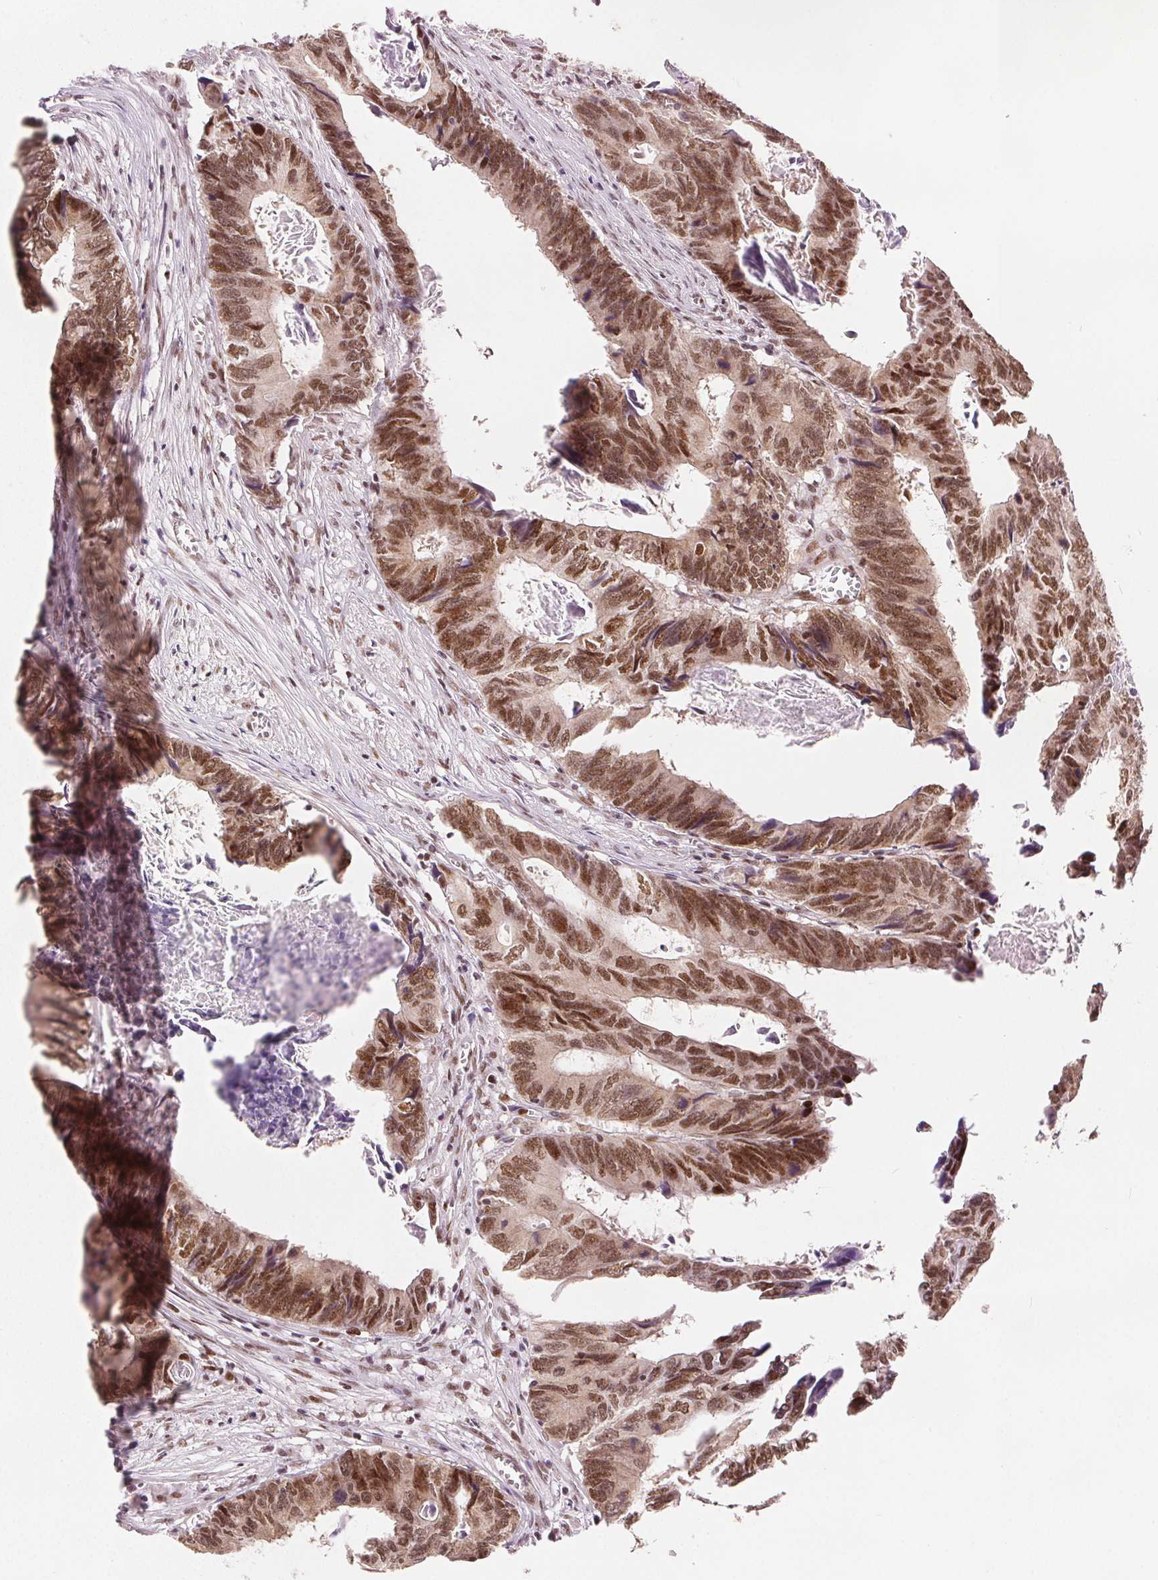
{"staining": {"intensity": "moderate", "quantity": ">75%", "location": "nuclear"}, "tissue": "colorectal cancer", "cell_type": "Tumor cells", "image_type": "cancer", "snomed": [{"axis": "morphology", "description": "Adenocarcinoma, NOS"}, {"axis": "topography", "description": "Colon"}], "caption": "High-magnification brightfield microscopy of colorectal cancer stained with DAB (3,3'-diaminobenzidine) (brown) and counterstained with hematoxylin (blue). tumor cells exhibit moderate nuclear expression is appreciated in about>75% of cells. Using DAB (3,3'-diaminobenzidine) (brown) and hematoxylin (blue) stains, captured at high magnification using brightfield microscopy.", "gene": "ZNF703", "patient": {"sex": "female", "age": 82}}